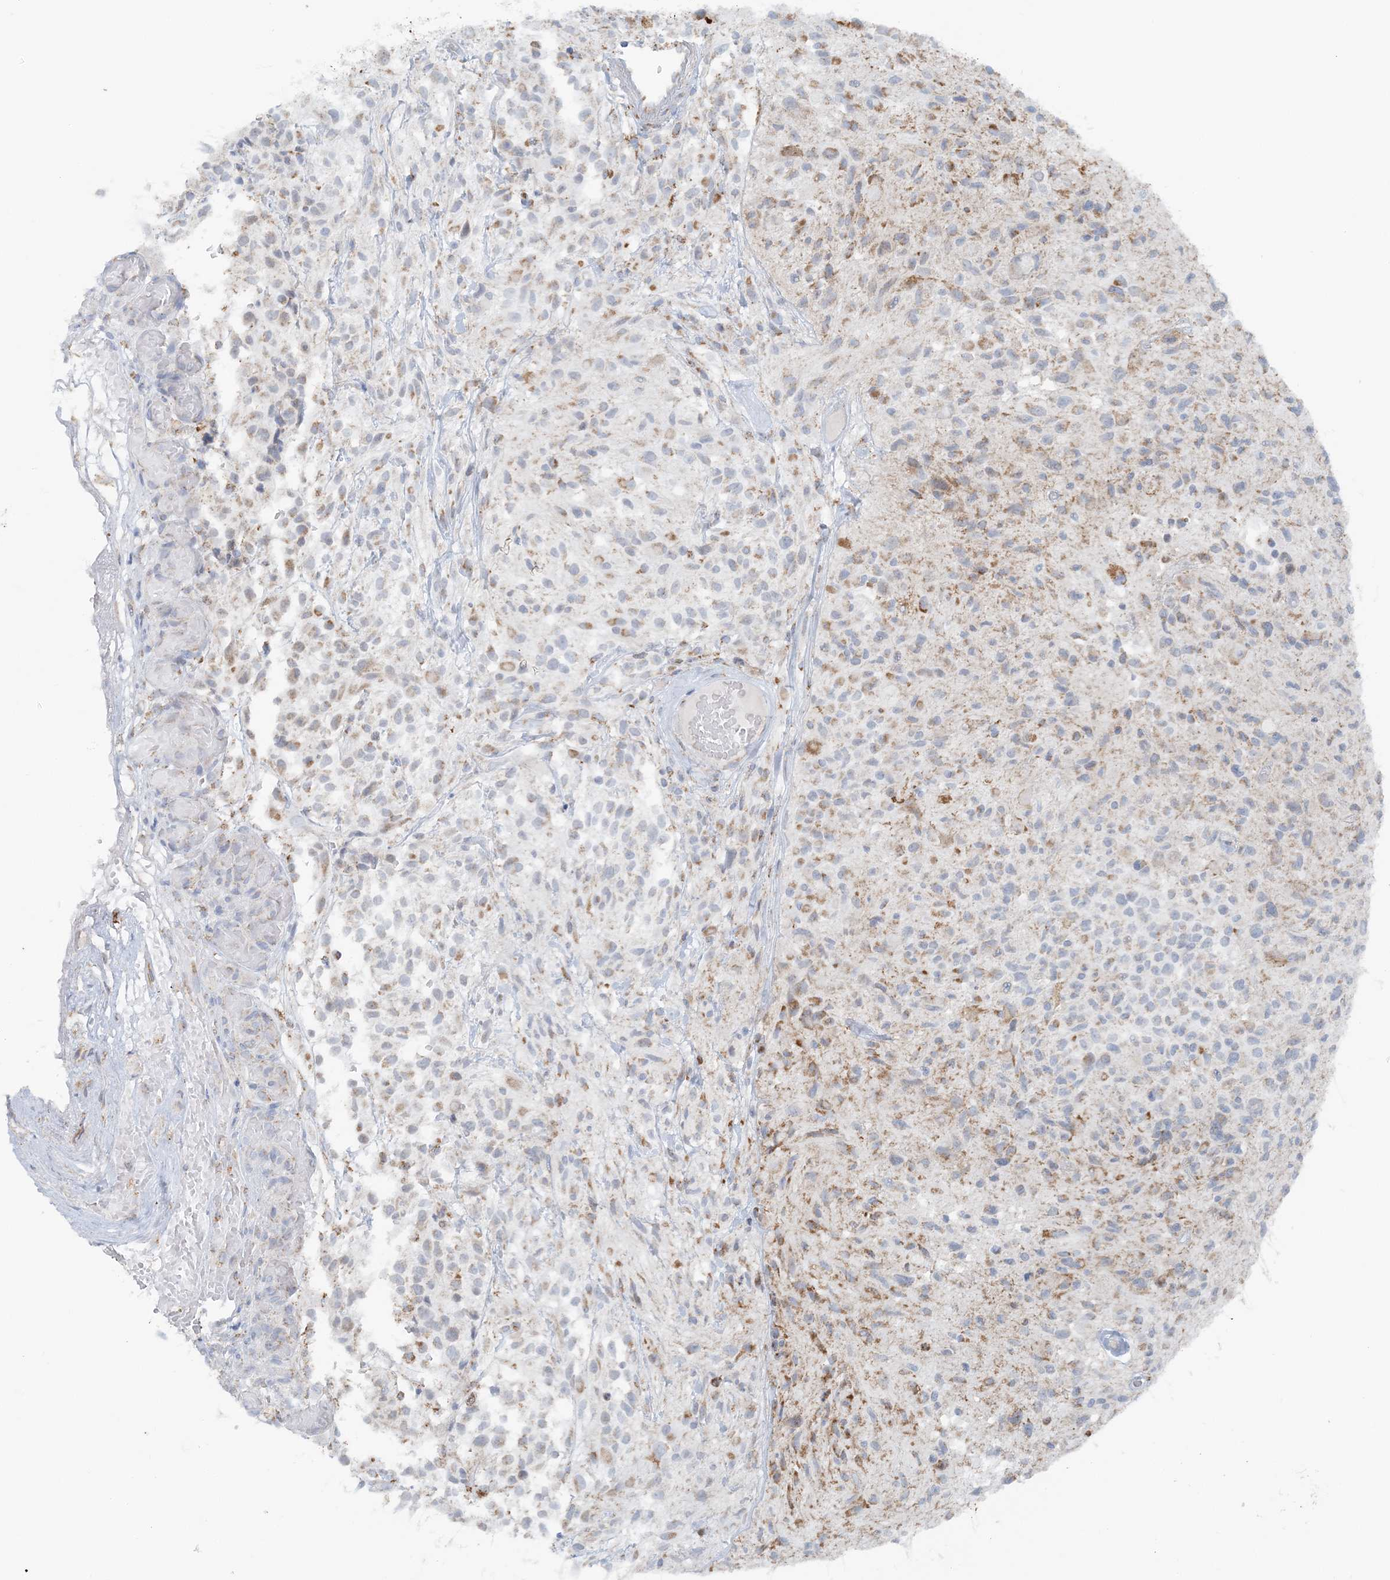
{"staining": {"intensity": "weak", "quantity": "<25%", "location": "cytoplasmic/membranous"}, "tissue": "glioma", "cell_type": "Tumor cells", "image_type": "cancer", "snomed": [{"axis": "morphology", "description": "Glioma, malignant, High grade"}, {"axis": "morphology", "description": "Glioblastoma, NOS"}, {"axis": "topography", "description": "Brain"}], "caption": "The micrograph exhibits no staining of tumor cells in glioma.", "gene": "PCCB", "patient": {"sex": "male", "age": 60}}